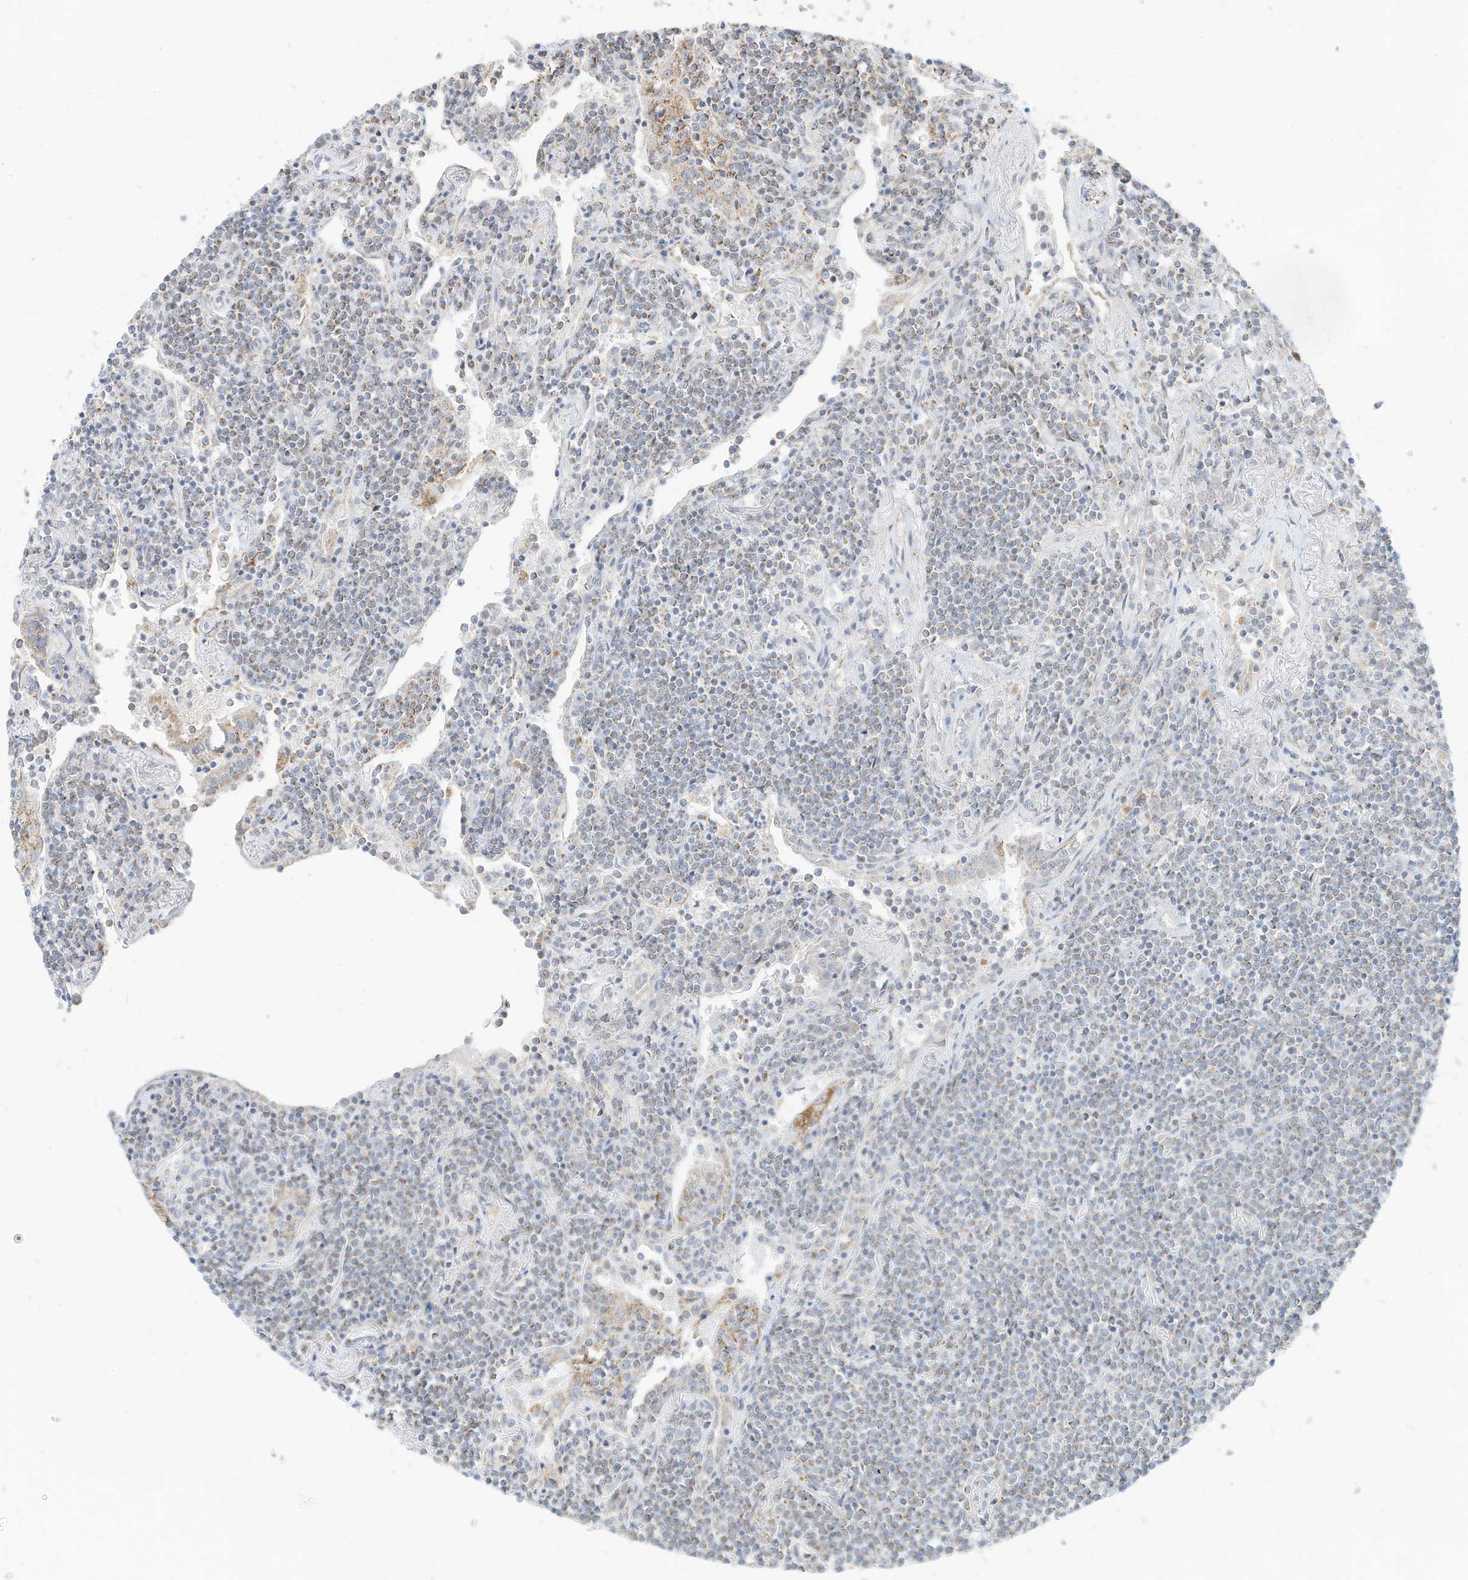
{"staining": {"intensity": "weak", "quantity": "25%-75%", "location": "cytoplasmic/membranous"}, "tissue": "lymphoma", "cell_type": "Tumor cells", "image_type": "cancer", "snomed": [{"axis": "morphology", "description": "Malignant lymphoma, non-Hodgkin's type, Low grade"}, {"axis": "topography", "description": "Lung"}], "caption": "Malignant lymphoma, non-Hodgkin's type (low-grade) was stained to show a protein in brown. There is low levels of weak cytoplasmic/membranous positivity in approximately 25%-75% of tumor cells.", "gene": "MTUS2", "patient": {"sex": "female", "age": 71}}